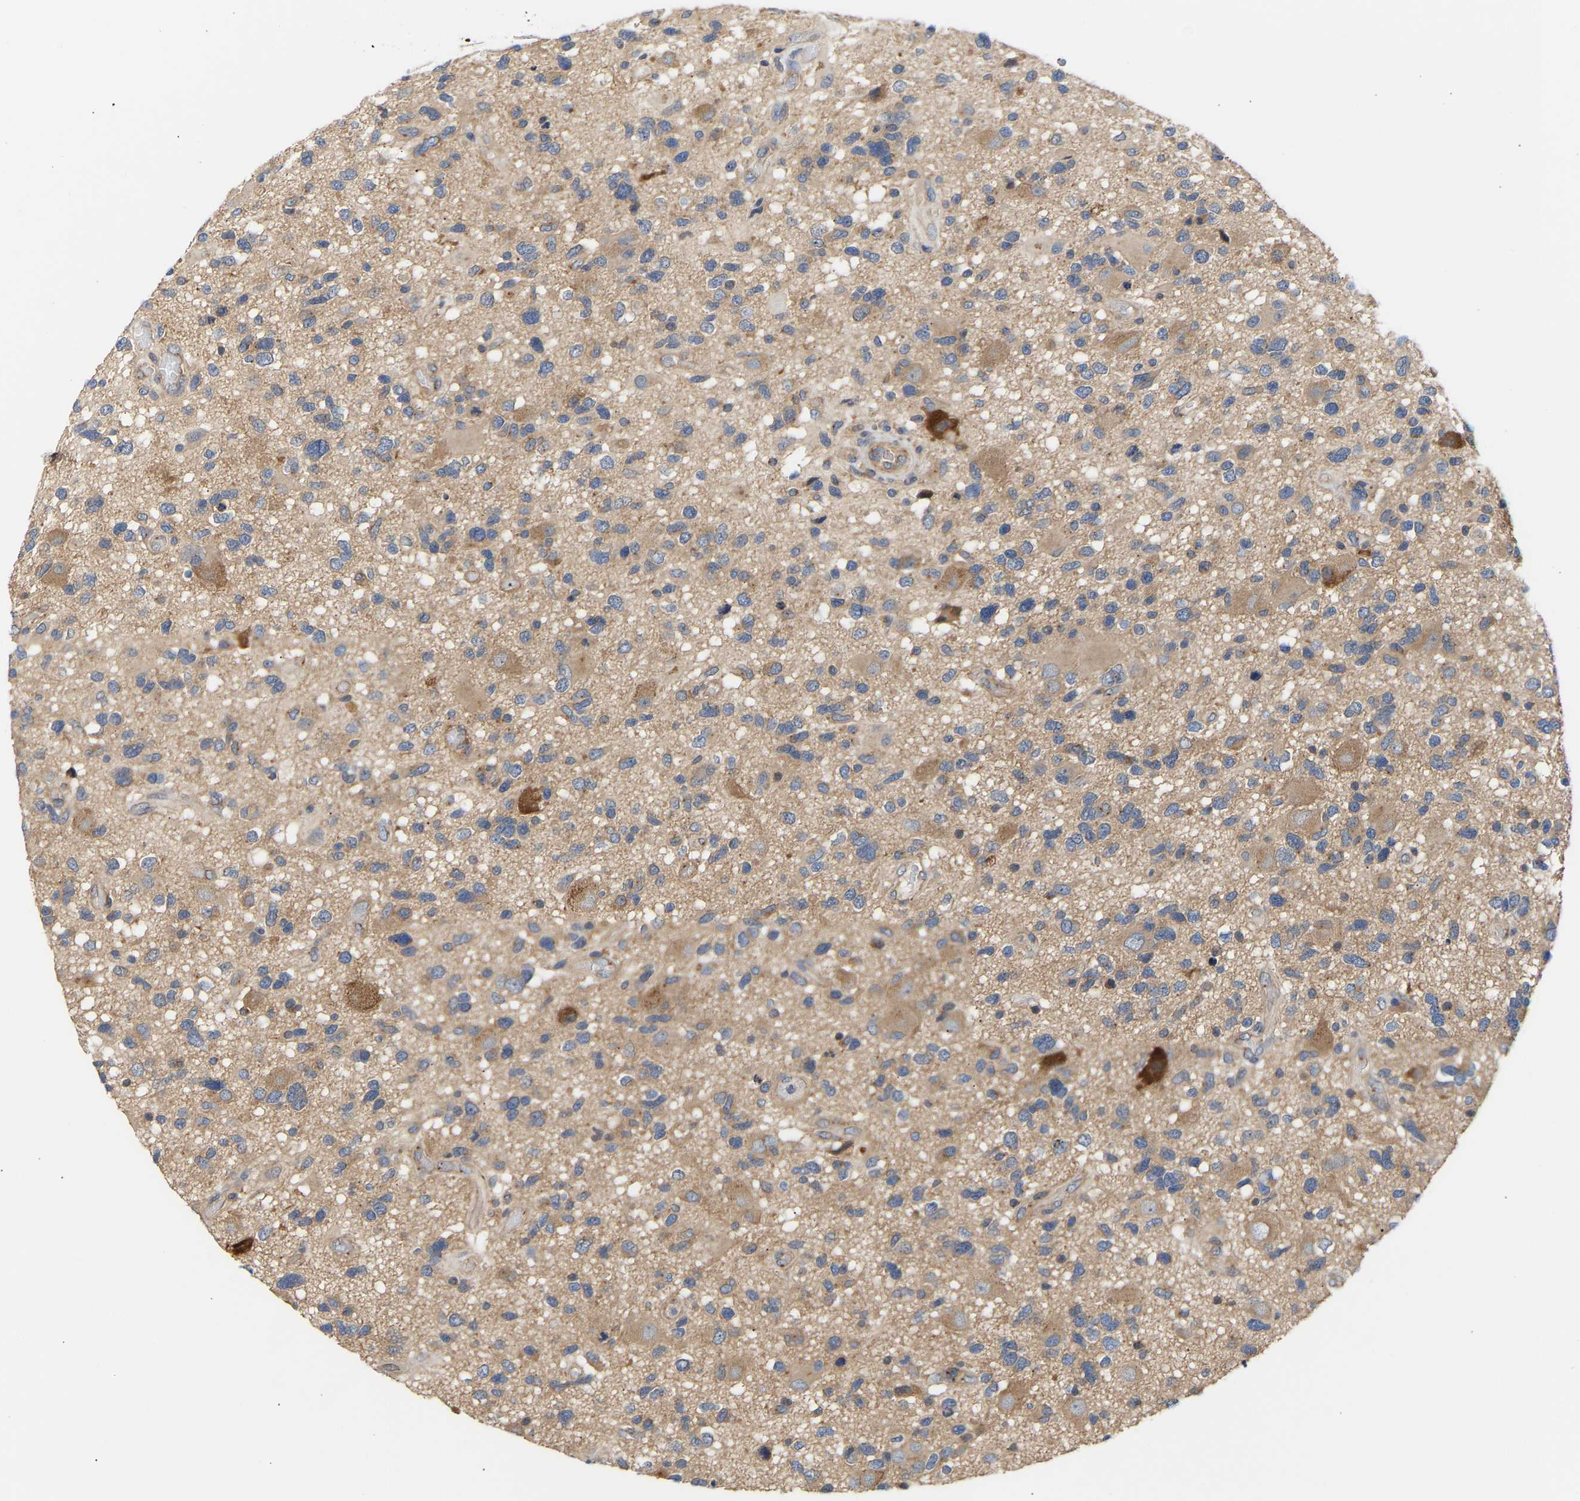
{"staining": {"intensity": "moderate", "quantity": "<25%", "location": "cytoplasmic/membranous"}, "tissue": "glioma", "cell_type": "Tumor cells", "image_type": "cancer", "snomed": [{"axis": "morphology", "description": "Glioma, malignant, High grade"}, {"axis": "topography", "description": "Brain"}], "caption": "Malignant high-grade glioma was stained to show a protein in brown. There is low levels of moderate cytoplasmic/membranous staining in about <25% of tumor cells.", "gene": "KASH5", "patient": {"sex": "male", "age": 33}}